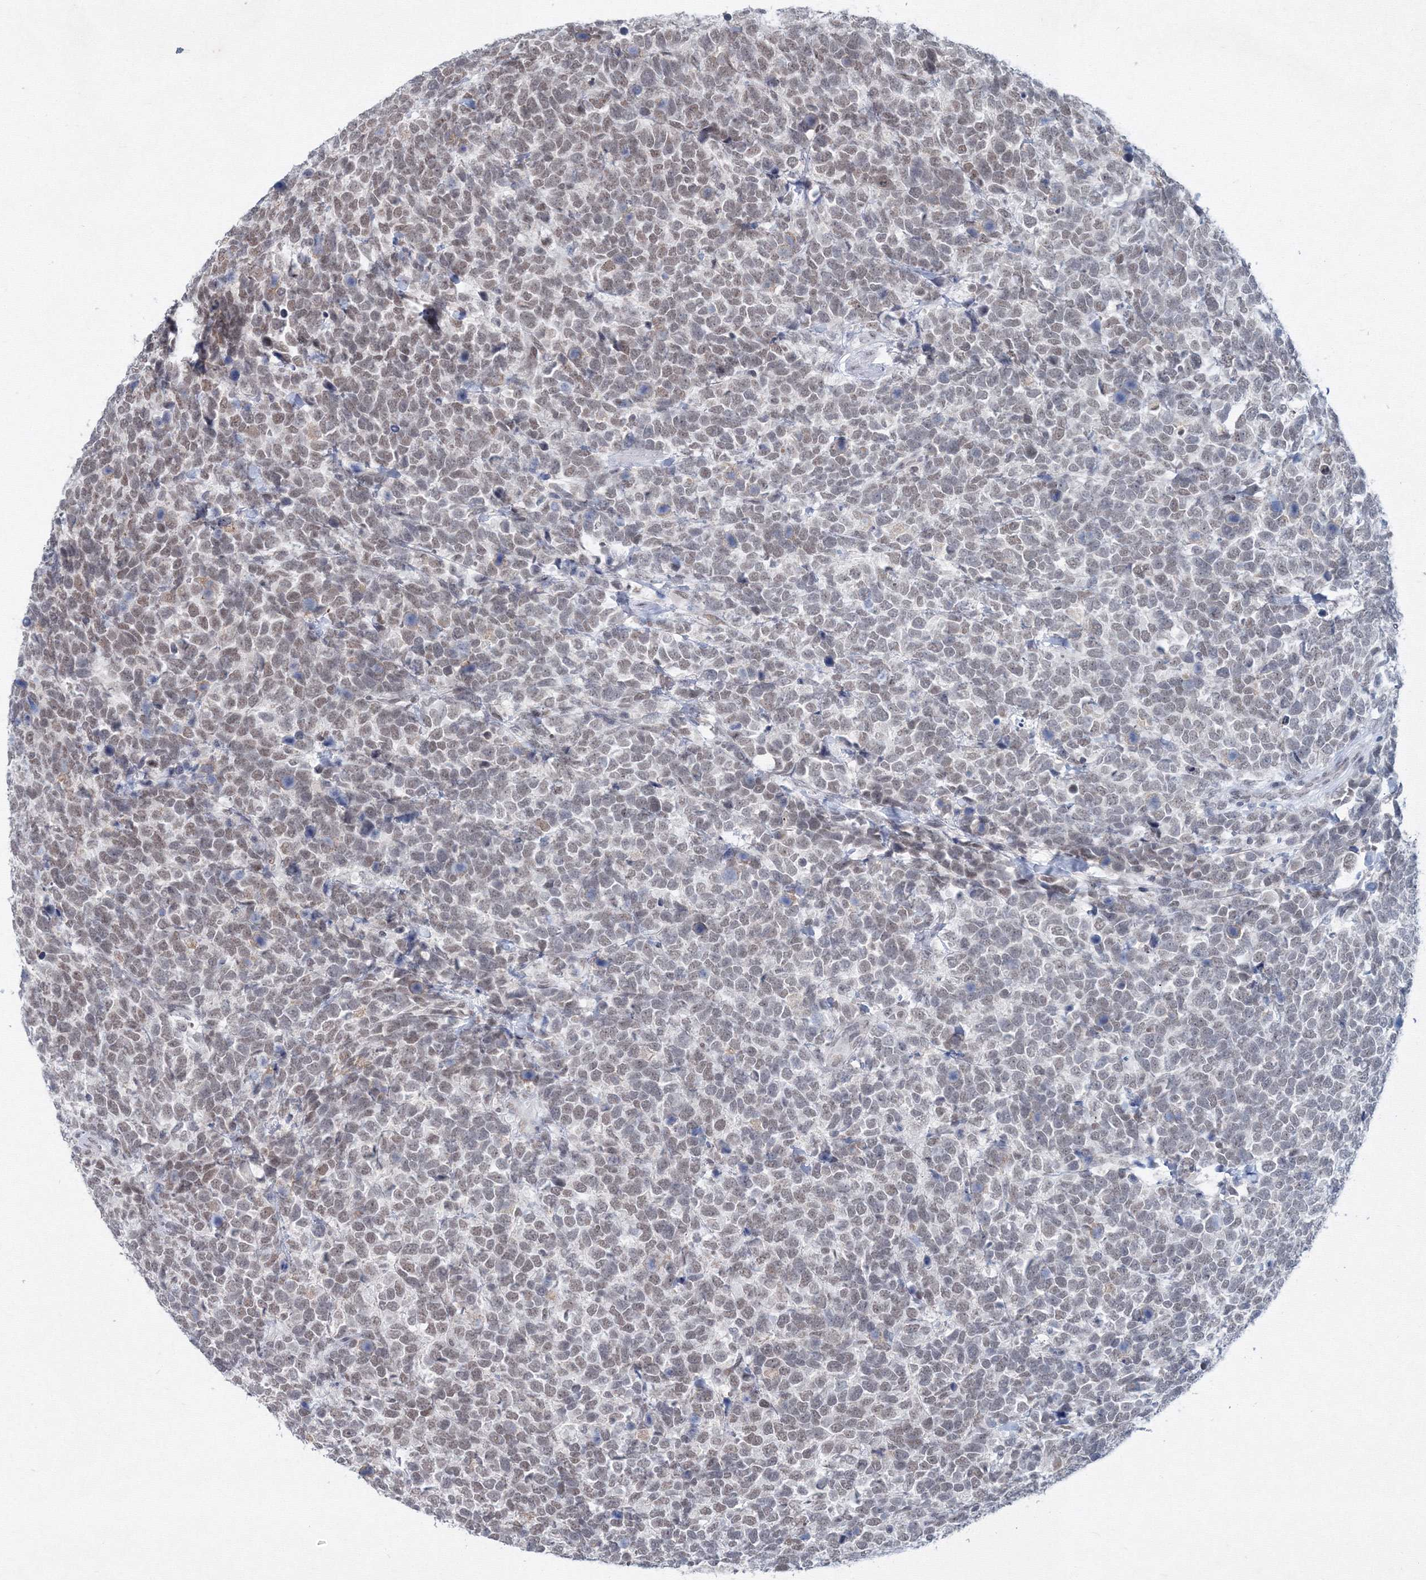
{"staining": {"intensity": "weak", "quantity": "25%-75%", "location": "nuclear"}, "tissue": "urothelial cancer", "cell_type": "Tumor cells", "image_type": "cancer", "snomed": [{"axis": "morphology", "description": "Urothelial carcinoma, High grade"}, {"axis": "topography", "description": "Urinary bladder"}], "caption": "Brown immunohistochemical staining in high-grade urothelial carcinoma exhibits weak nuclear staining in about 25%-75% of tumor cells.", "gene": "SF3B6", "patient": {"sex": "female", "age": 82}}